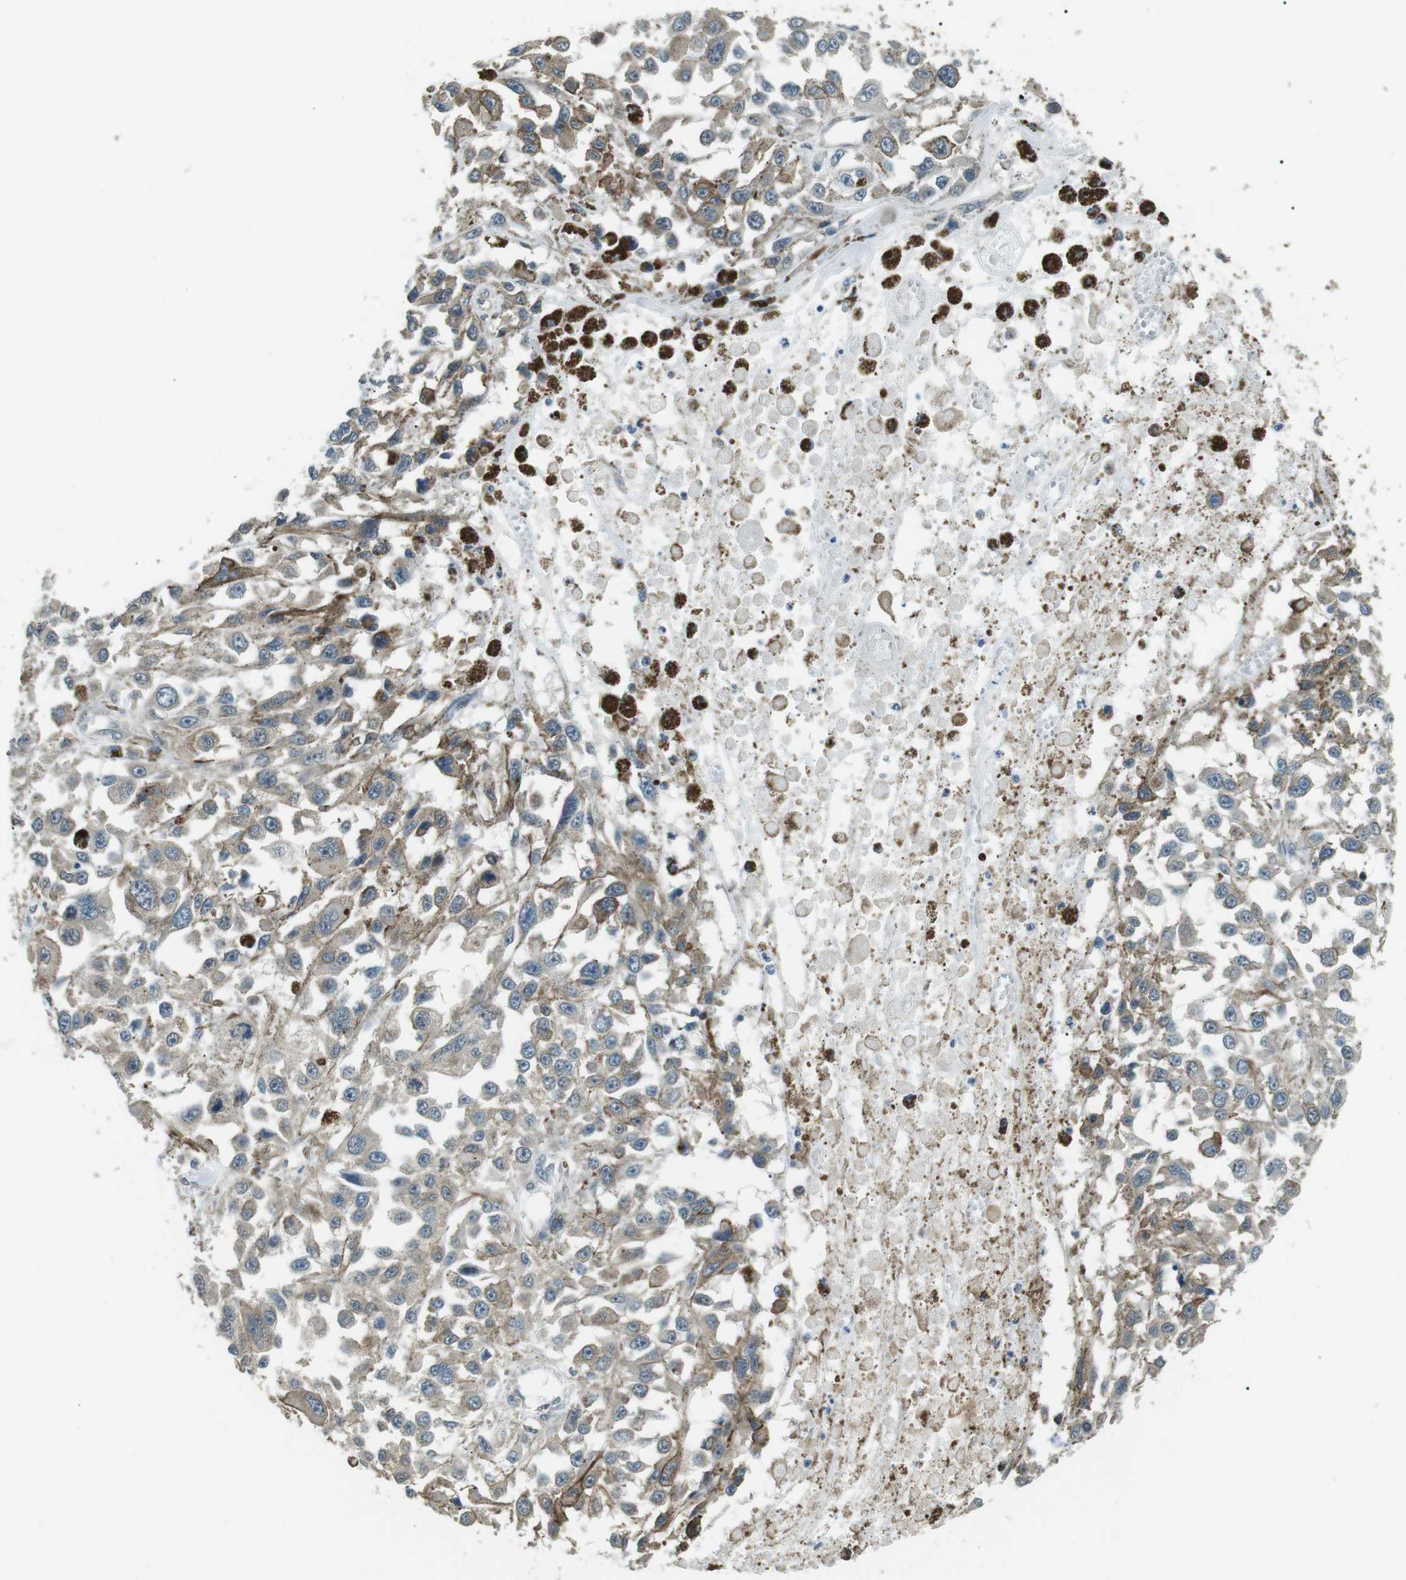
{"staining": {"intensity": "weak", "quantity": "25%-75%", "location": "cytoplasmic/membranous"}, "tissue": "melanoma", "cell_type": "Tumor cells", "image_type": "cancer", "snomed": [{"axis": "morphology", "description": "Malignant melanoma, Metastatic site"}, {"axis": "topography", "description": "Lymph node"}], "caption": "Immunohistochemical staining of human melanoma exhibits low levels of weak cytoplasmic/membranous protein positivity in approximately 25%-75% of tumor cells.", "gene": "TMEM74", "patient": {"sex": "male", "age": 59}}